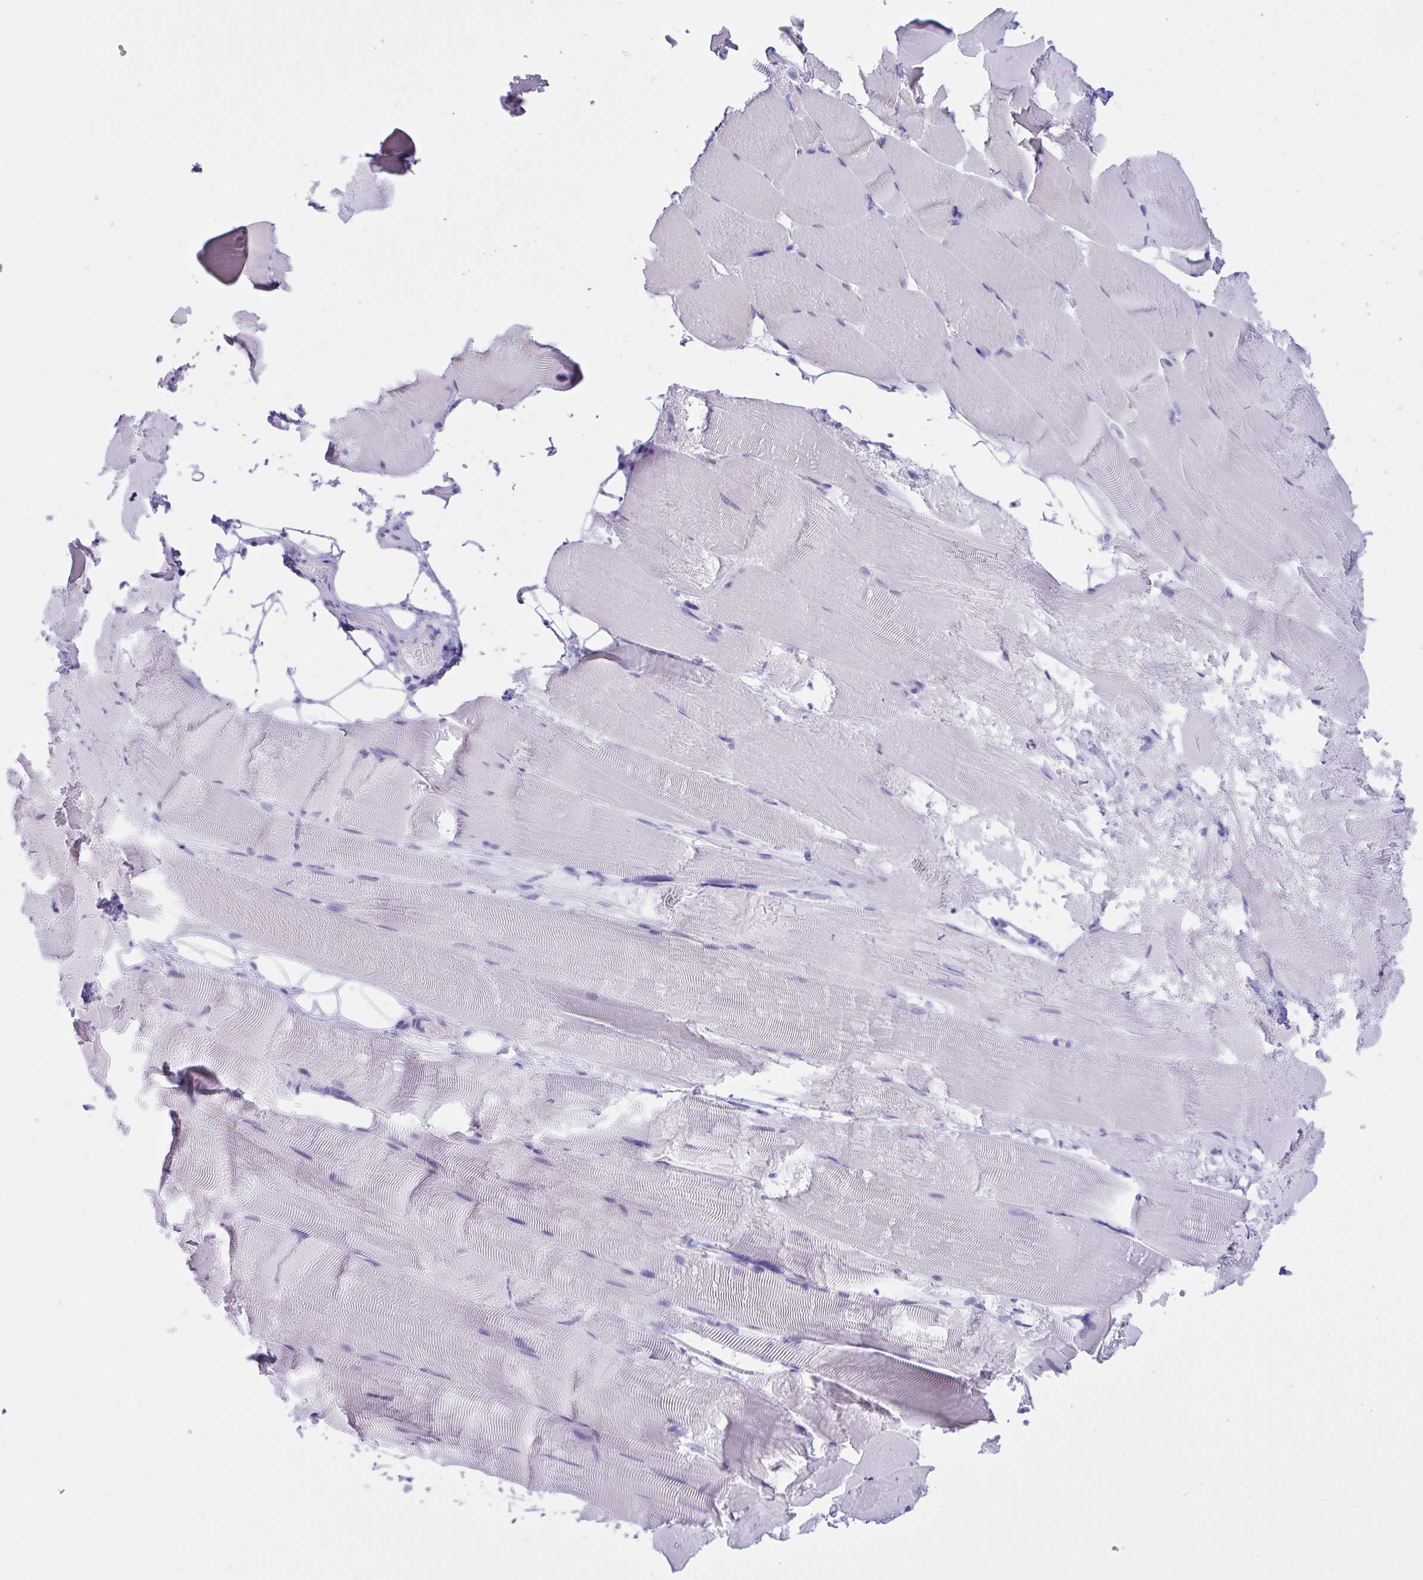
{"staining": {"intensity": "negative", "quantity": "none", "location": "none"}, "tissue": "skeletal muscle", "cell_type": "Myocytes", "image_type": "normal", "snomed": [{"axis": "morphology", "description": "Normal tissue, NOS"}, {"axis": "topography", "description": "Skeletal muscle"}], "caption": "This is an immunohistochemistry (IHC) micrograph of unremarkable skeletal muscle. There is no expression in myocytes.", "gene": "RNASE3", "patient": {"sex": "female", "age": 64}}